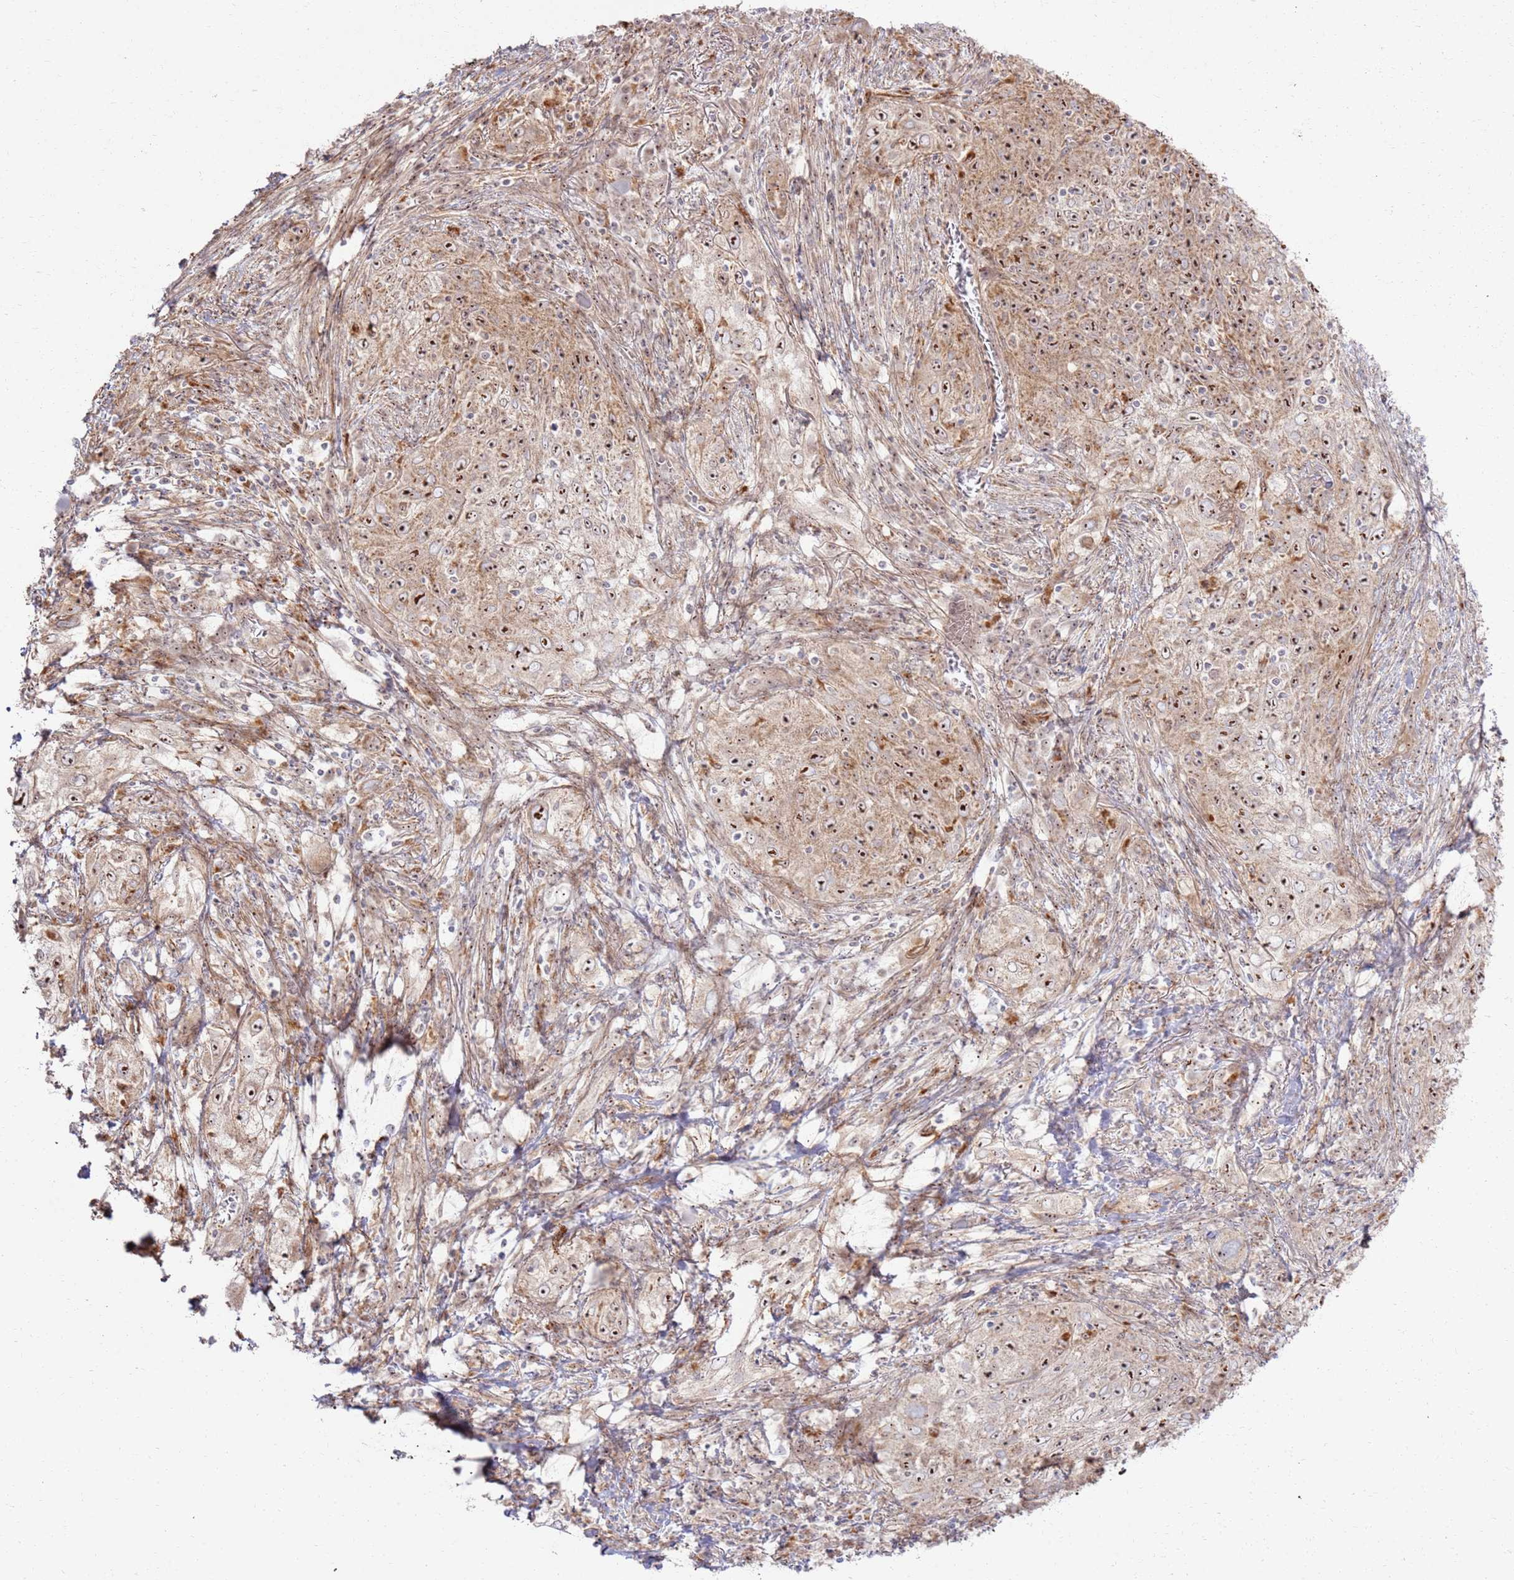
{"staining": {"intensity": "moderate", "quantity": ">75%", "location": "cytoplasmic/membranous,nuclear"}, "tissue": "lung cancer", "cell_type": "Tumor cells", "image_type": "cancer", "snomed": [{"axis": "morphology", "description": "Squamous cell carcinoma, NOS"}, {"axis": "topography", "description": "Lung"}], "caption": "An image of lung squamous cell carcinoma stained for a protein reveals moderate cytoplasmic/membranous and nuclear brown staining in tumor cells.", "gene": "CNPY1", "patient": {"sex": "female", "age": 69}}